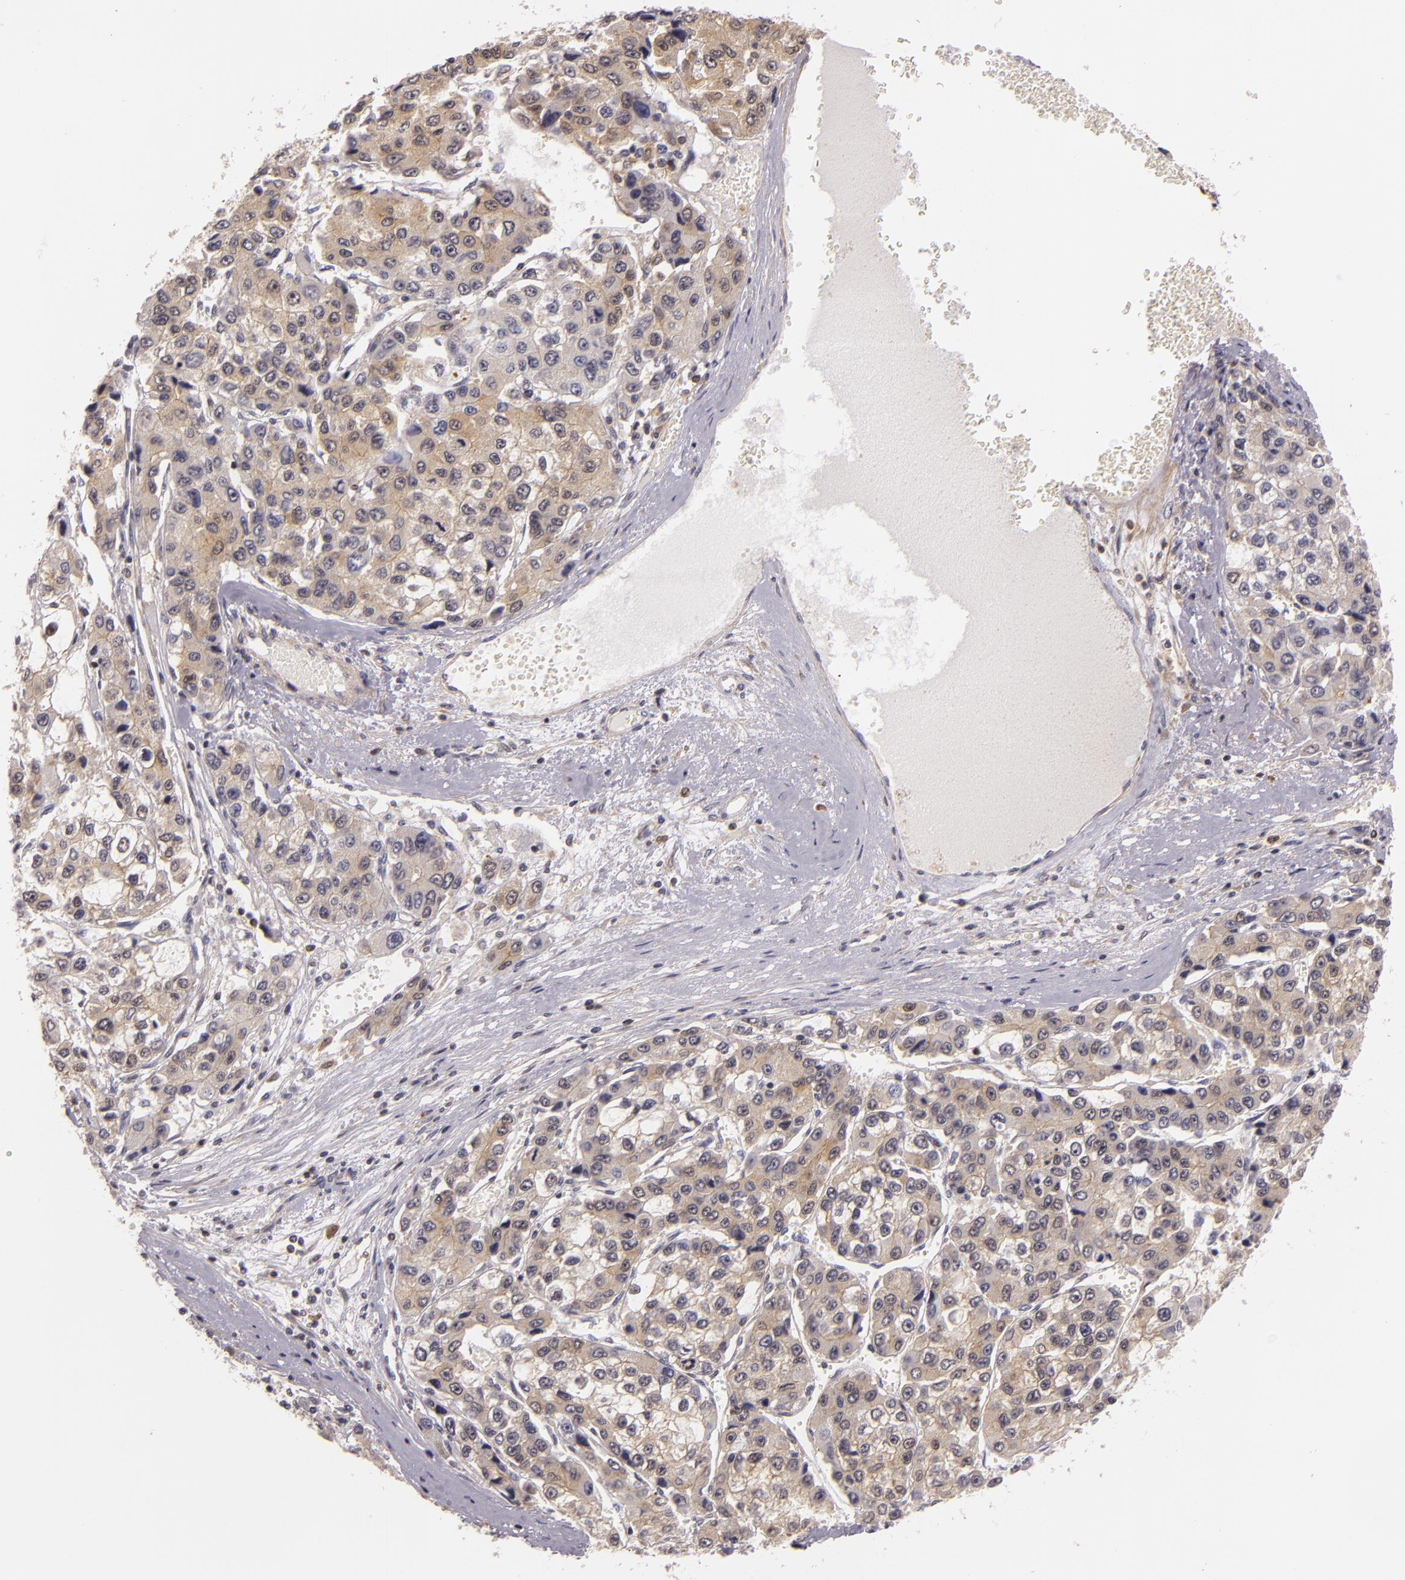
{"staining": {"intensity": "moderate", "quantity": ">75%", "location": "cytoplasmic/membranous"}, "tissue": "liver cancer", "cell_type": "Tumor cells", "image_type": "cancer", "snomed": [{"axis": "morphology", "description": "Carcinoma, Hepatocellular, NOS"}, {"axis": "topography", "description": "Liver"}], "caption": "A brown stain labels moderate cytoplasmic/membranous staining of a protein in liver cancer tumor cells.", "gene": "TOM1", "patient": {"sex": "female", "age": 66}}